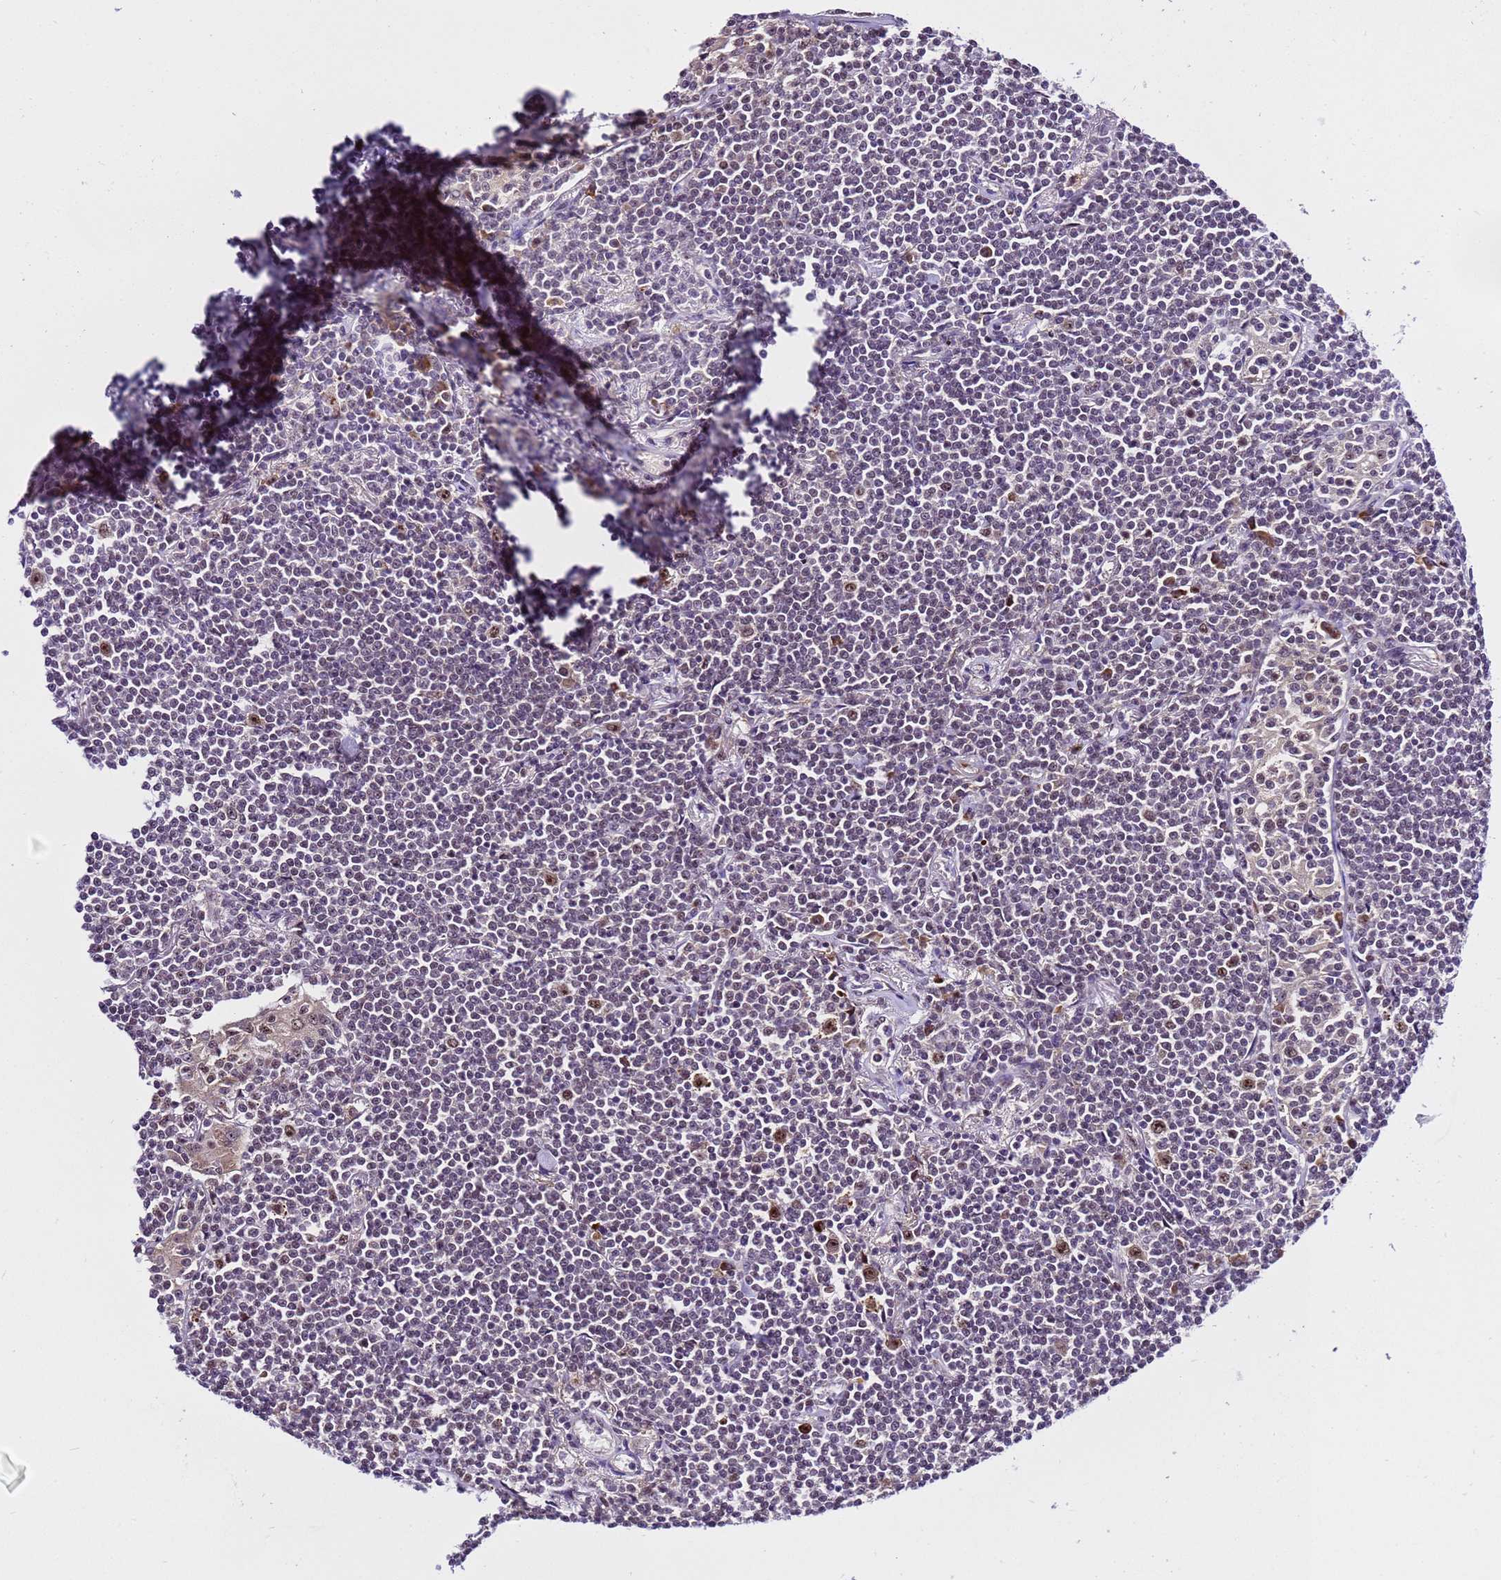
{"staining": {"intensity": "negative", "quantity": "none", "location": "none"}, "tissue": "lymphoma", "cell_type": "Tumor cells", "image_type": "cancer", "snomed": [{"axis": "morphology", "description": "Malignant lymphoma, non-Hodgkin's type, Low grade"}, {"axis": "topography", "description": "Lung"}], "caption": "The image exhibits no staining of tumor cells in lymphoma.", "gene": "SLX4IP", "patient": {"sex": "female", "age": 71}}